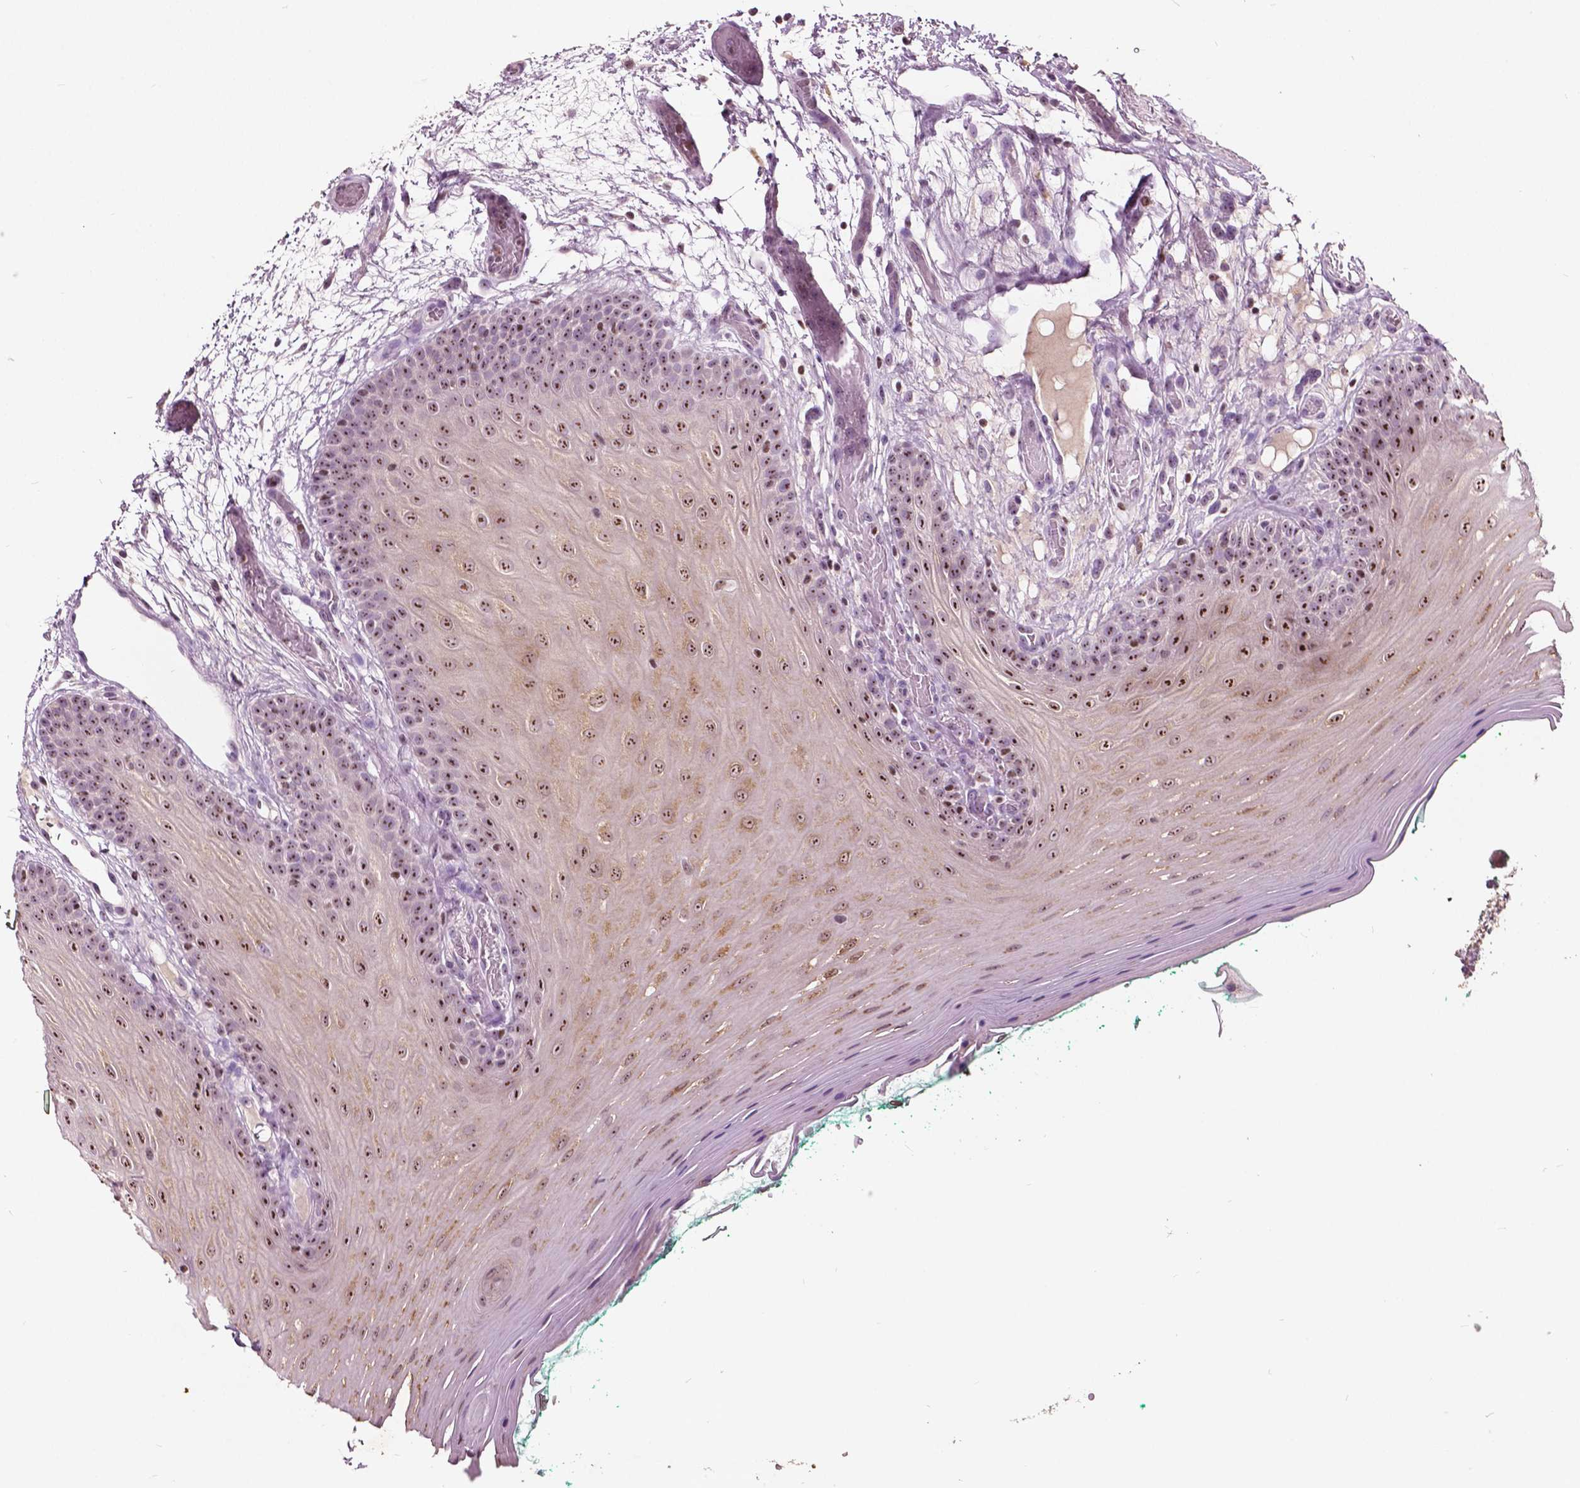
{"staining": {"intensity": "moderate", "quantity": ">75%", "location": "nuclear"}, "tissue": "oral mucosa", "cell_type": "Squamous epithelial cells", "image_type": "normal", "snomed": [{"axis": "morphology", "description": "Normal tissue, NOS"}, {"axis": "morphology", "description": "Squamous cell carcinoma, NOS"}, {"axis": "topography", "description": "Oral tissue"}, {"axis": "topography", "description": "Head-Neck"}], "caption": "Immunohistochemistry image of unremarkable oral mucosa stained for a protein (brown), which demonstrates medium levels of moderate nuclear expression in about >75% of squamous epithelial cells.", "gene": "ODF3L2", "patient": {"sex": "male", "age": 78}}